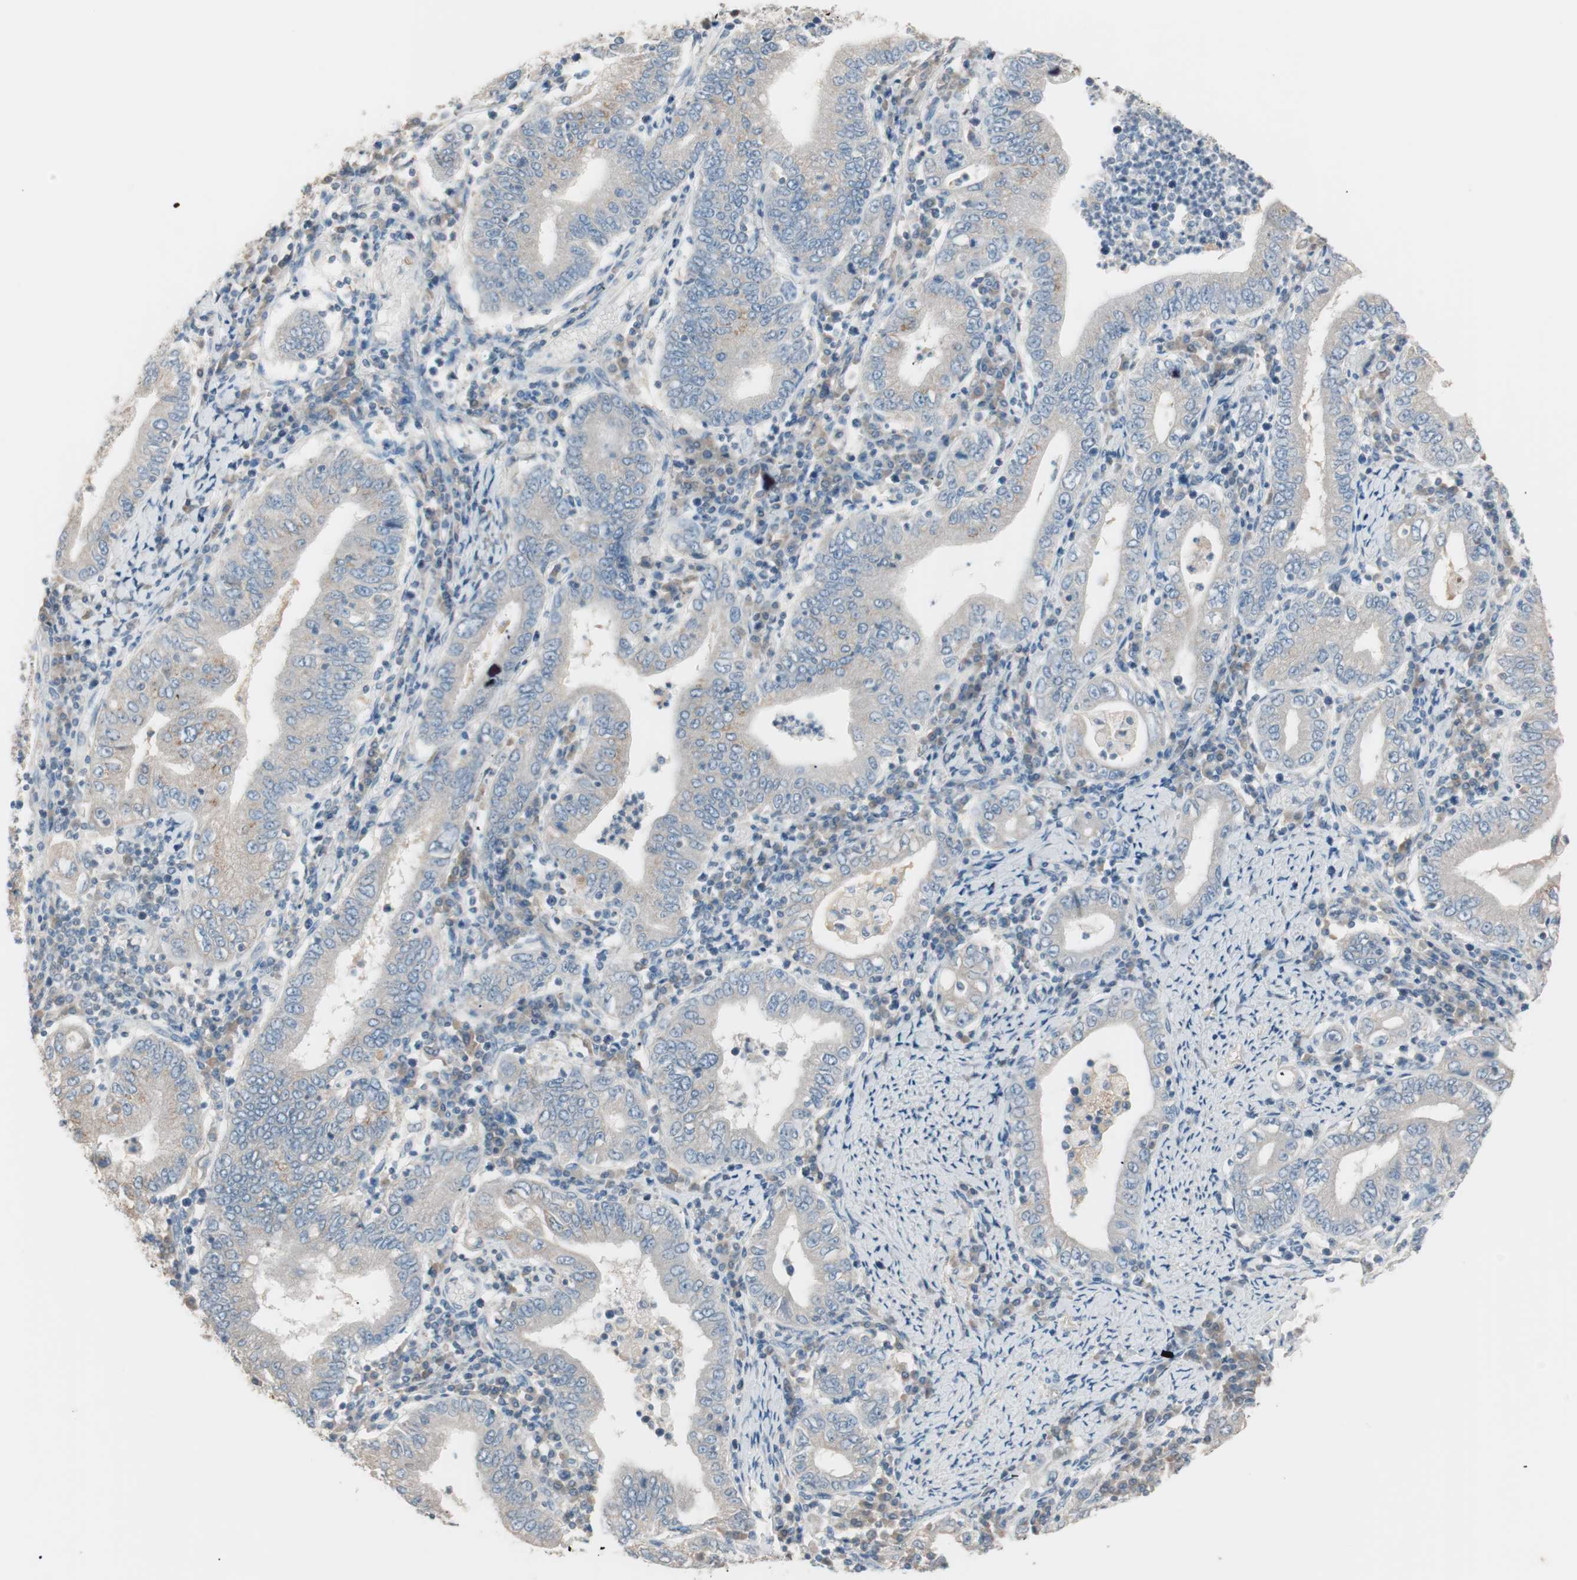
{"staining": {"intensity": "weak", "quantity": "25%-75%", "location": "cytoplasmic/membranous"}, "tissue": "stomach cancer", "cell_type": "Tumor cells", "image_type": "cancer", "snomed": [{"axis": "morphology", "description": "Normal tissue, NOS"}, {"axis": "morphology", "description": "Adenocarcinoma, NOS"}, {"axis": "topography", "description": "Esophagus"}, {"axis": "topography", "description": "Stomach, upper"}, {"axis": "topography", "description": "Peripheral nerve tissue"}], "caption": "A brown stain highlights weak cytoplasmic/membranous expression of a protein in human stomach adenocarcinoma tumor cells.", "gene": "KHK", "patient": {"sex": "male", "age": 62}}